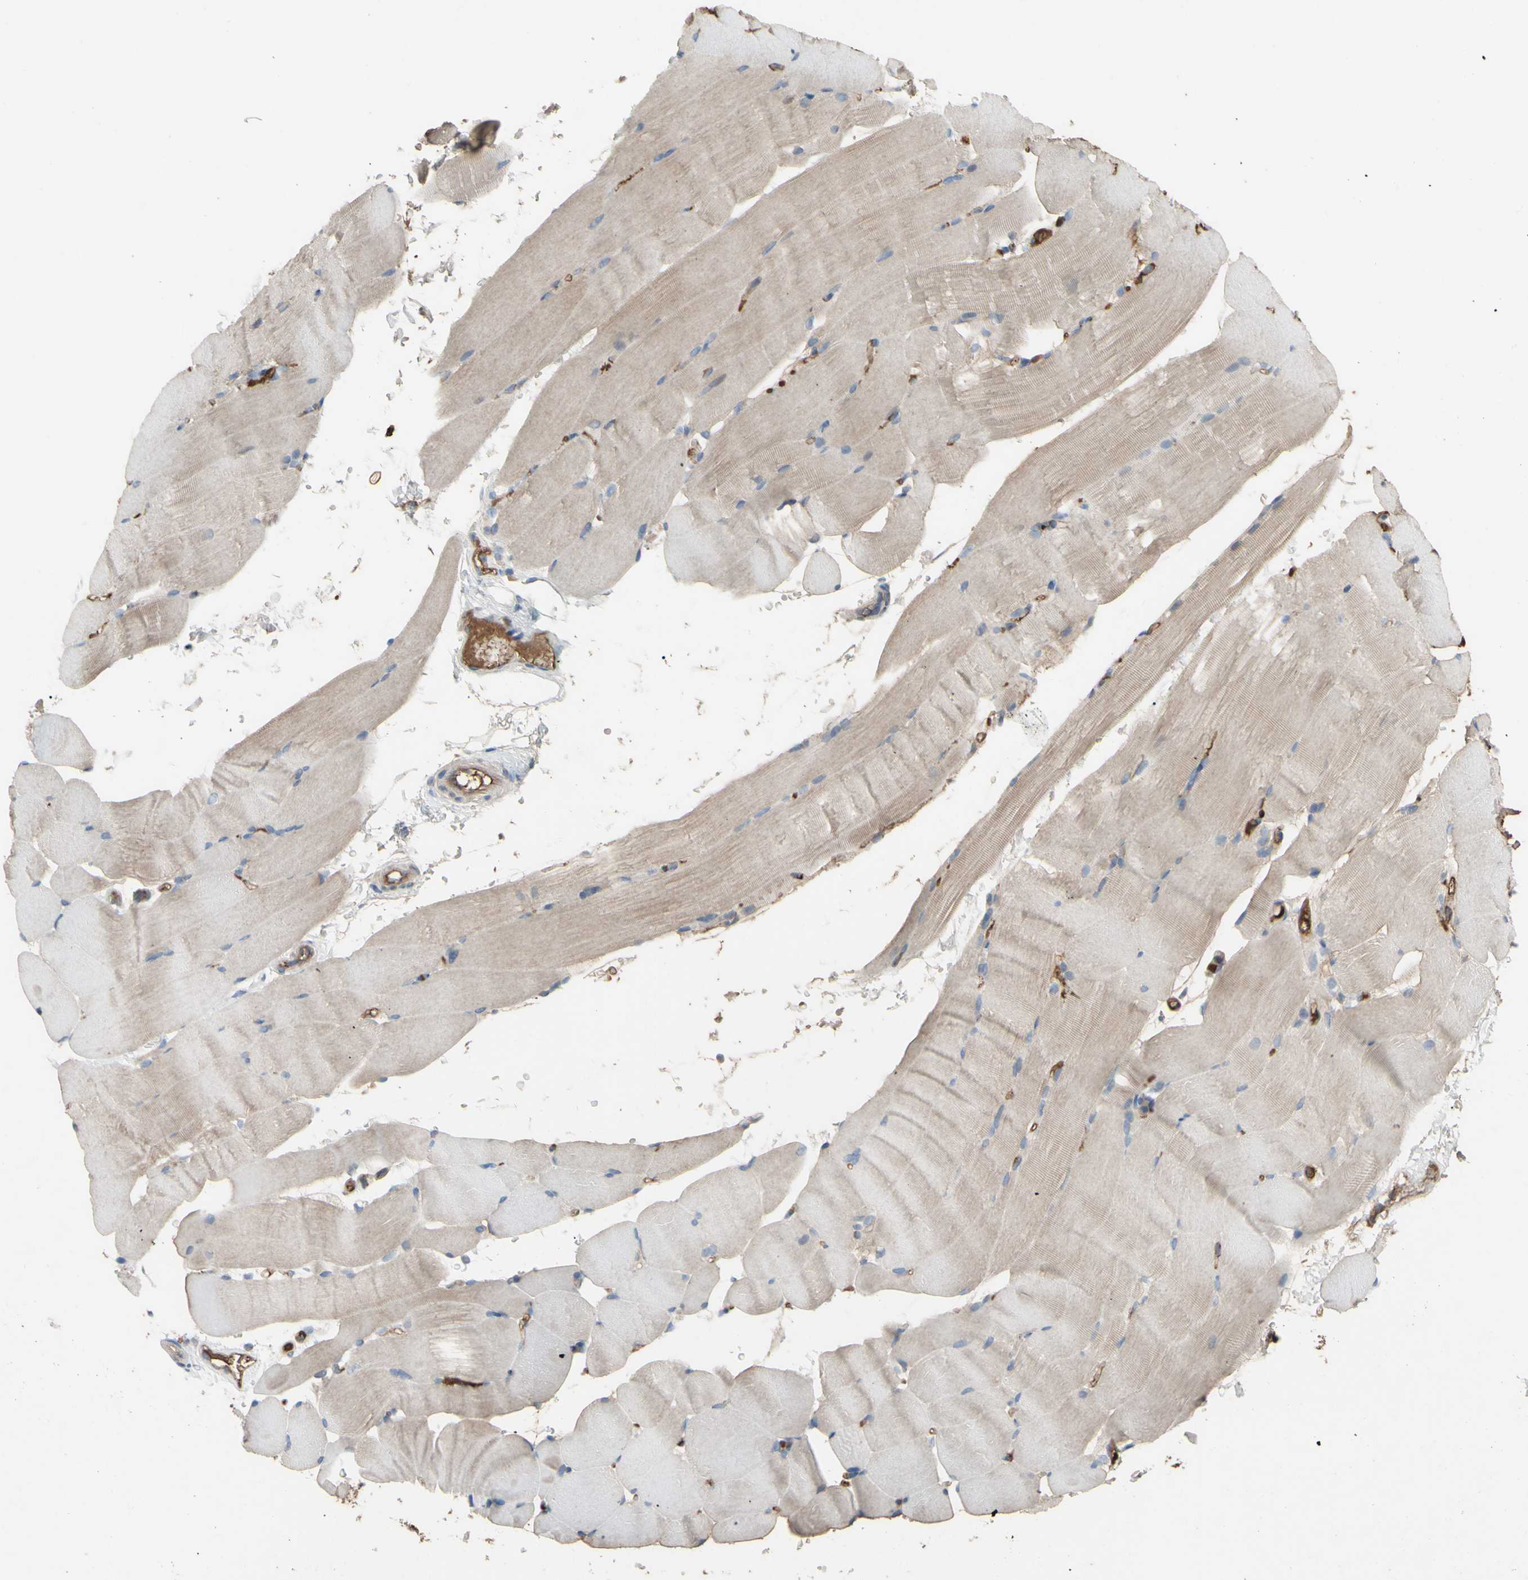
{"staining": {"intensity": "weak", "quantity": "25%-75%", "location": "cytoplasmic/membranous"}, "tissue": "skeletal muscle", "cell_type": "Myocytes", "image_type": "normal", "snomed": [{"axis": "morphology", "description": "Normal tissue, NOS"}, {"axis": "topography", "description": "Skeletal muscle"}, {"axis": "topography", "description": "Parathyroid gland"}], "caption": "DAB immunohistochemical staining of benign human skeletal muscle exhibits weak cytoplasmic/membranous protein positivity in about 25%-75% of myocytes.", "gene": "PTGDS", "patient": {"sex": "female", "age": 37}}